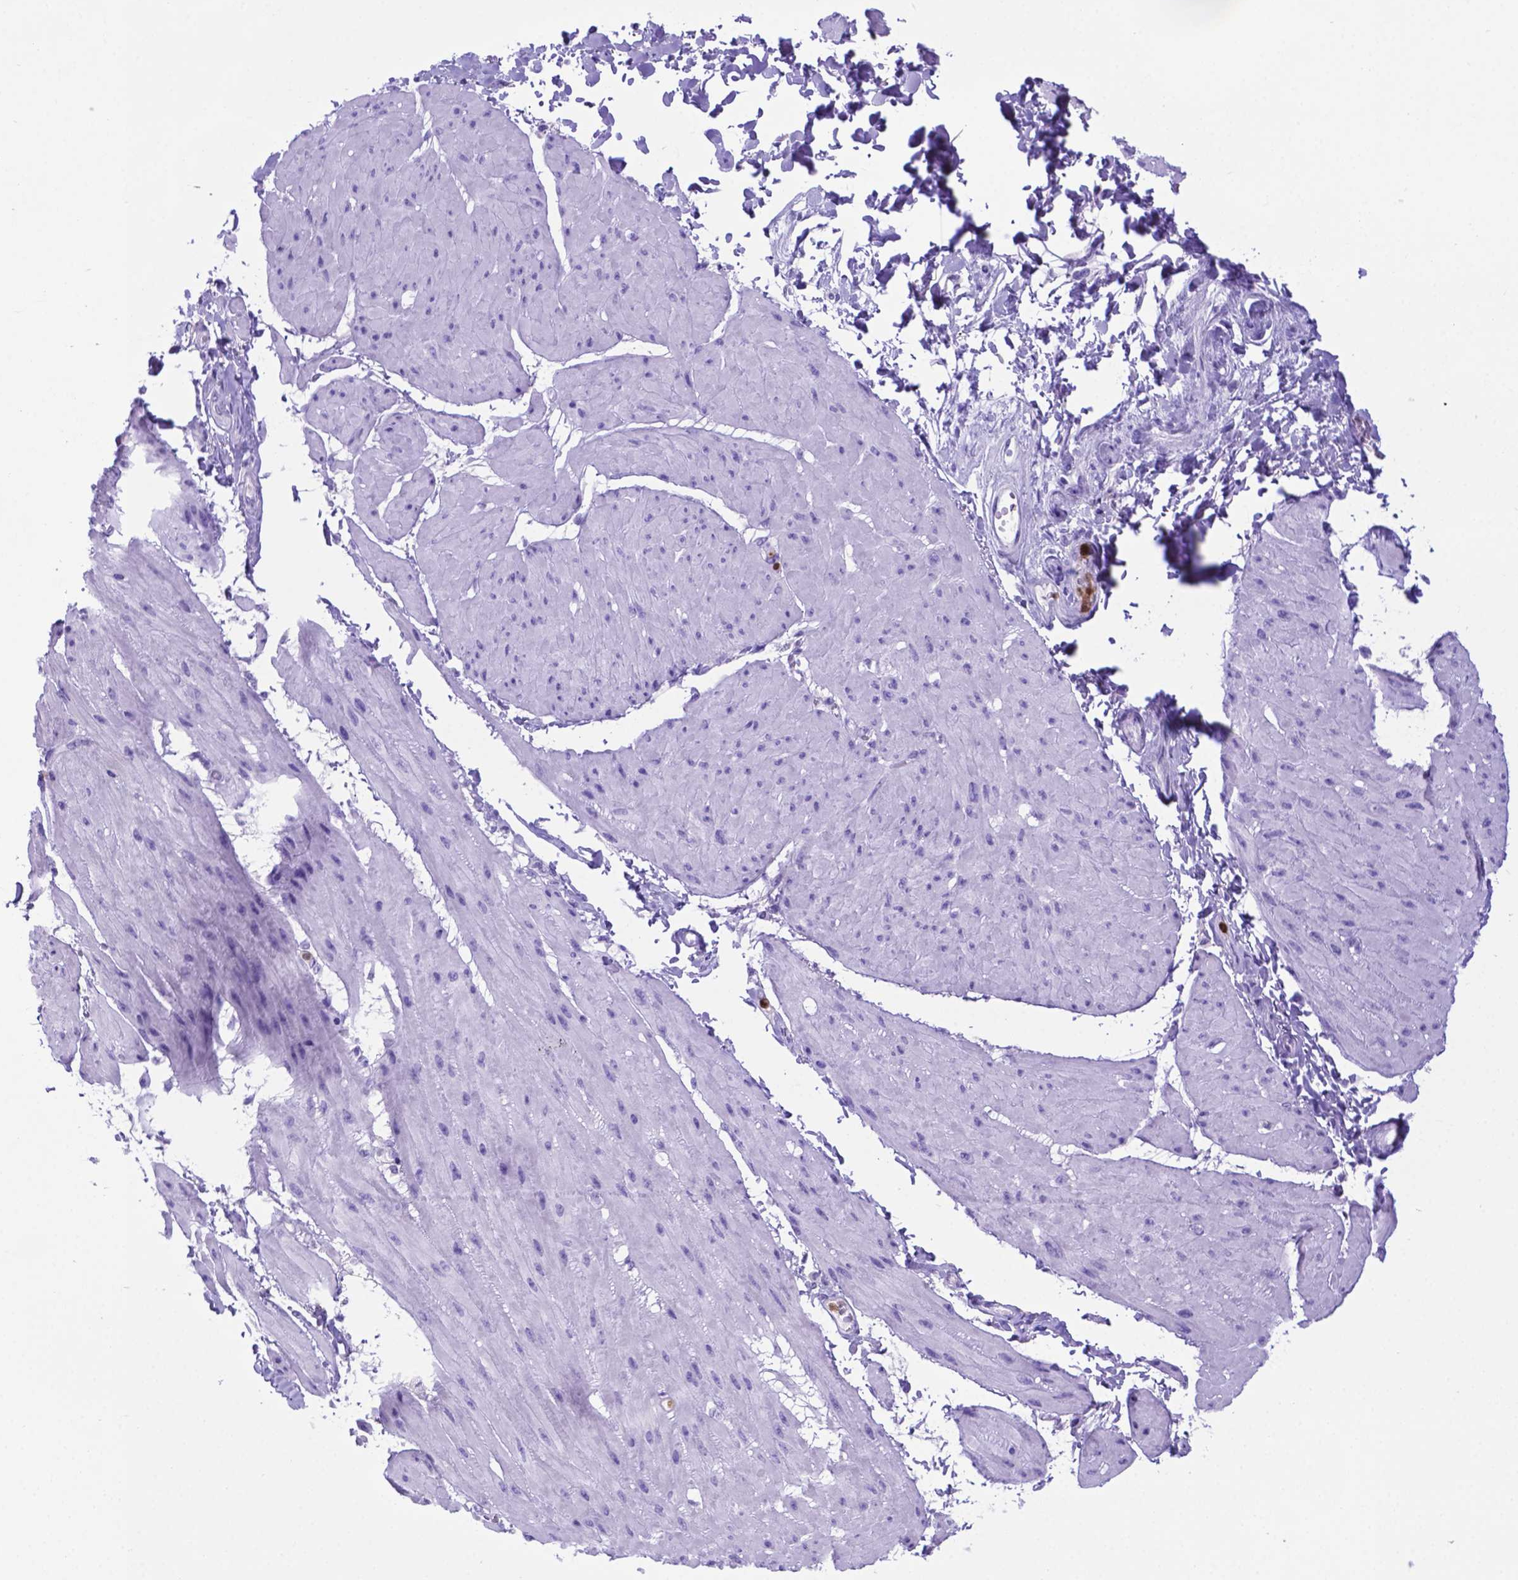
{"staining": {"intensity": "negative", "quantity": "none", "location": "none"}, "tissue": "adipose tissue", "cell_type": "Adipocytes", "image_type": "normal", "snomed": [{"axis": "morphology", "description": "Normal tissue, NOS"}, {"axis": "topography", "description": "Urinary bladder"}, {"axis": "topography", "description": "Peripheral nerve tissue"}], "caption": "Histopathology image shows no significant protein positivity in adipocytes of normal adipose tissue.", "gene": "LZTR1", "patient": {"sex": "female", "age": 60}}